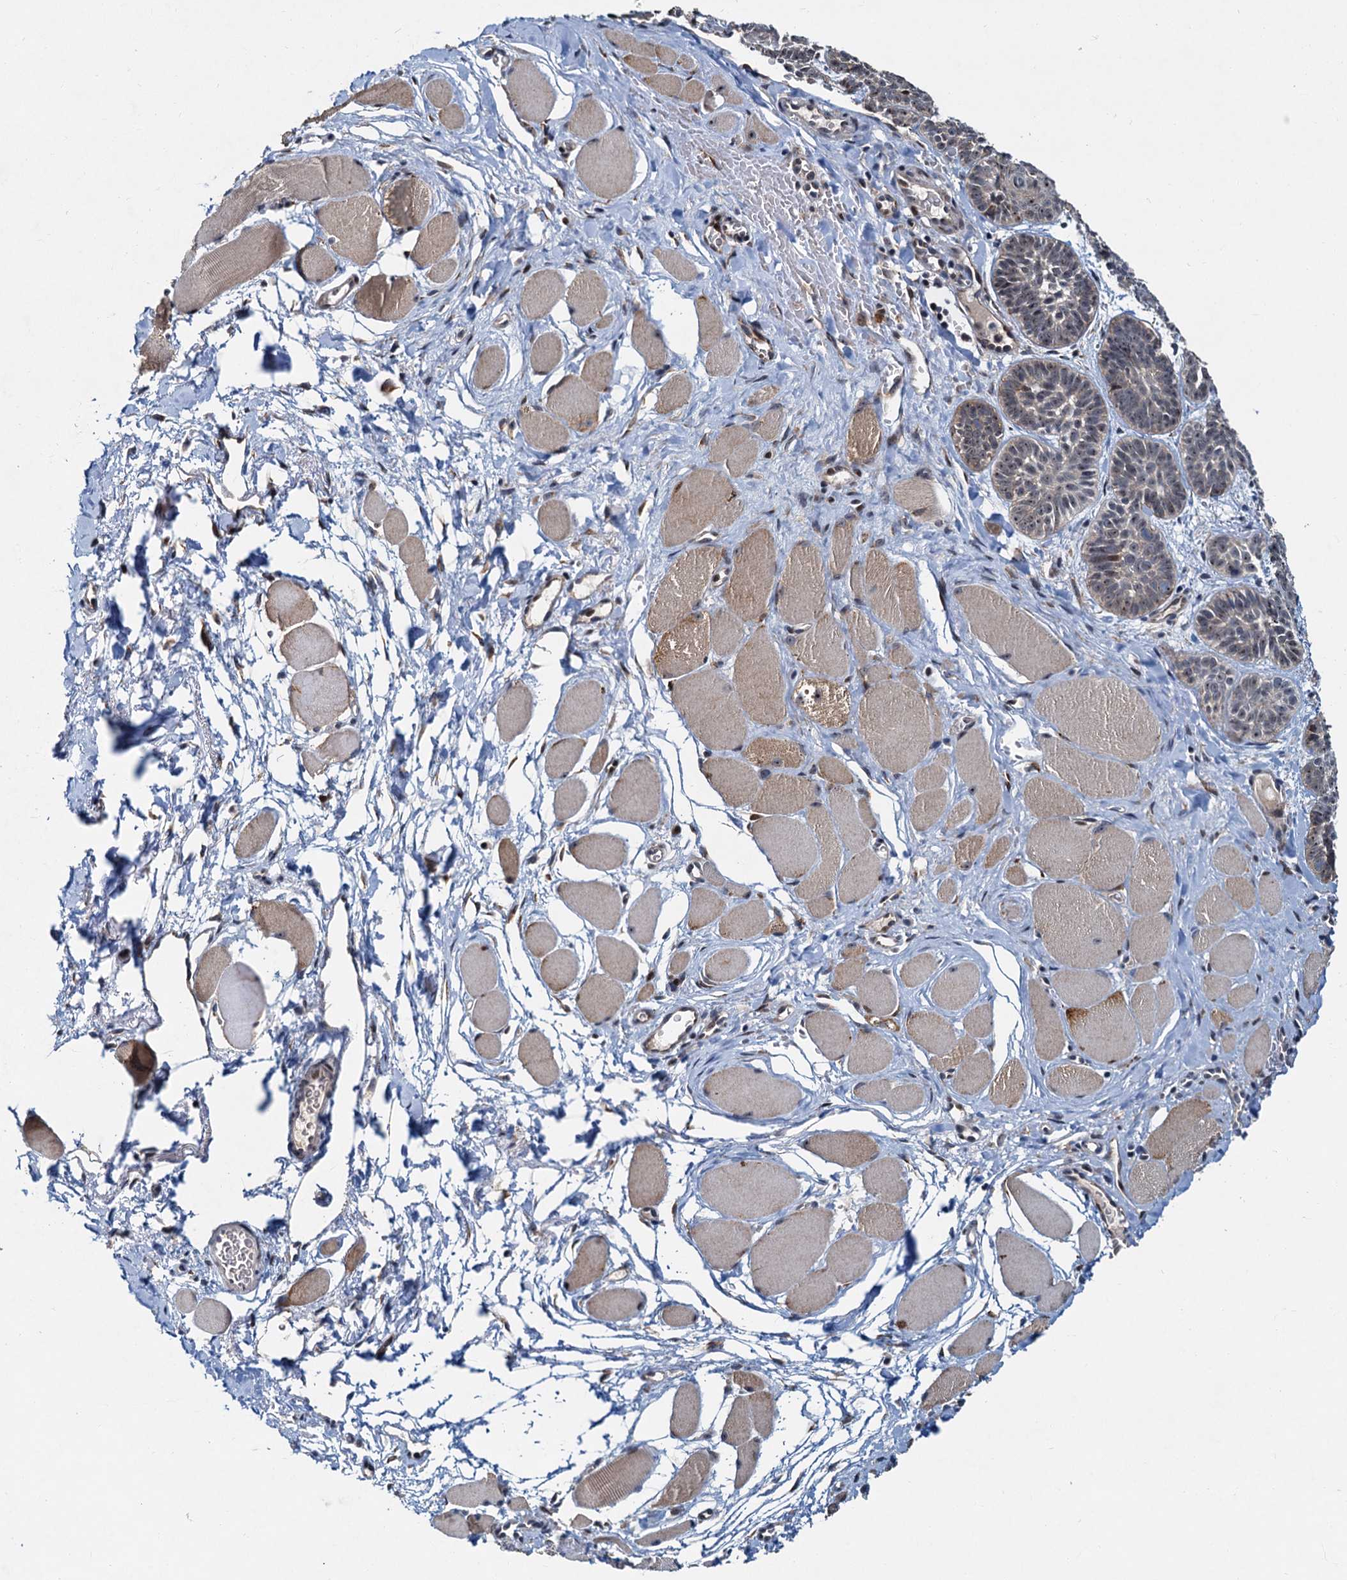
{"staining": {"intensity": "negative", "quantity": "none", "location": "none"}, "tissue": "skin cancer", "cell_type": "Tumor cells", "image_type": "cancer", "snomed": [{"axis": "morphology", "description": "Basal cell carcinoma"}, {"axis": "topography", "description": "Skin"}], "caption": "Protein analysis of skin cancer demonstrates no significant positivity in tumor cells. (DAB (3,3'-diaminobenzidine) IHC, high magnification).", "gene": "DNAJC21", "patient": {"sex": "male", "age": 85}}